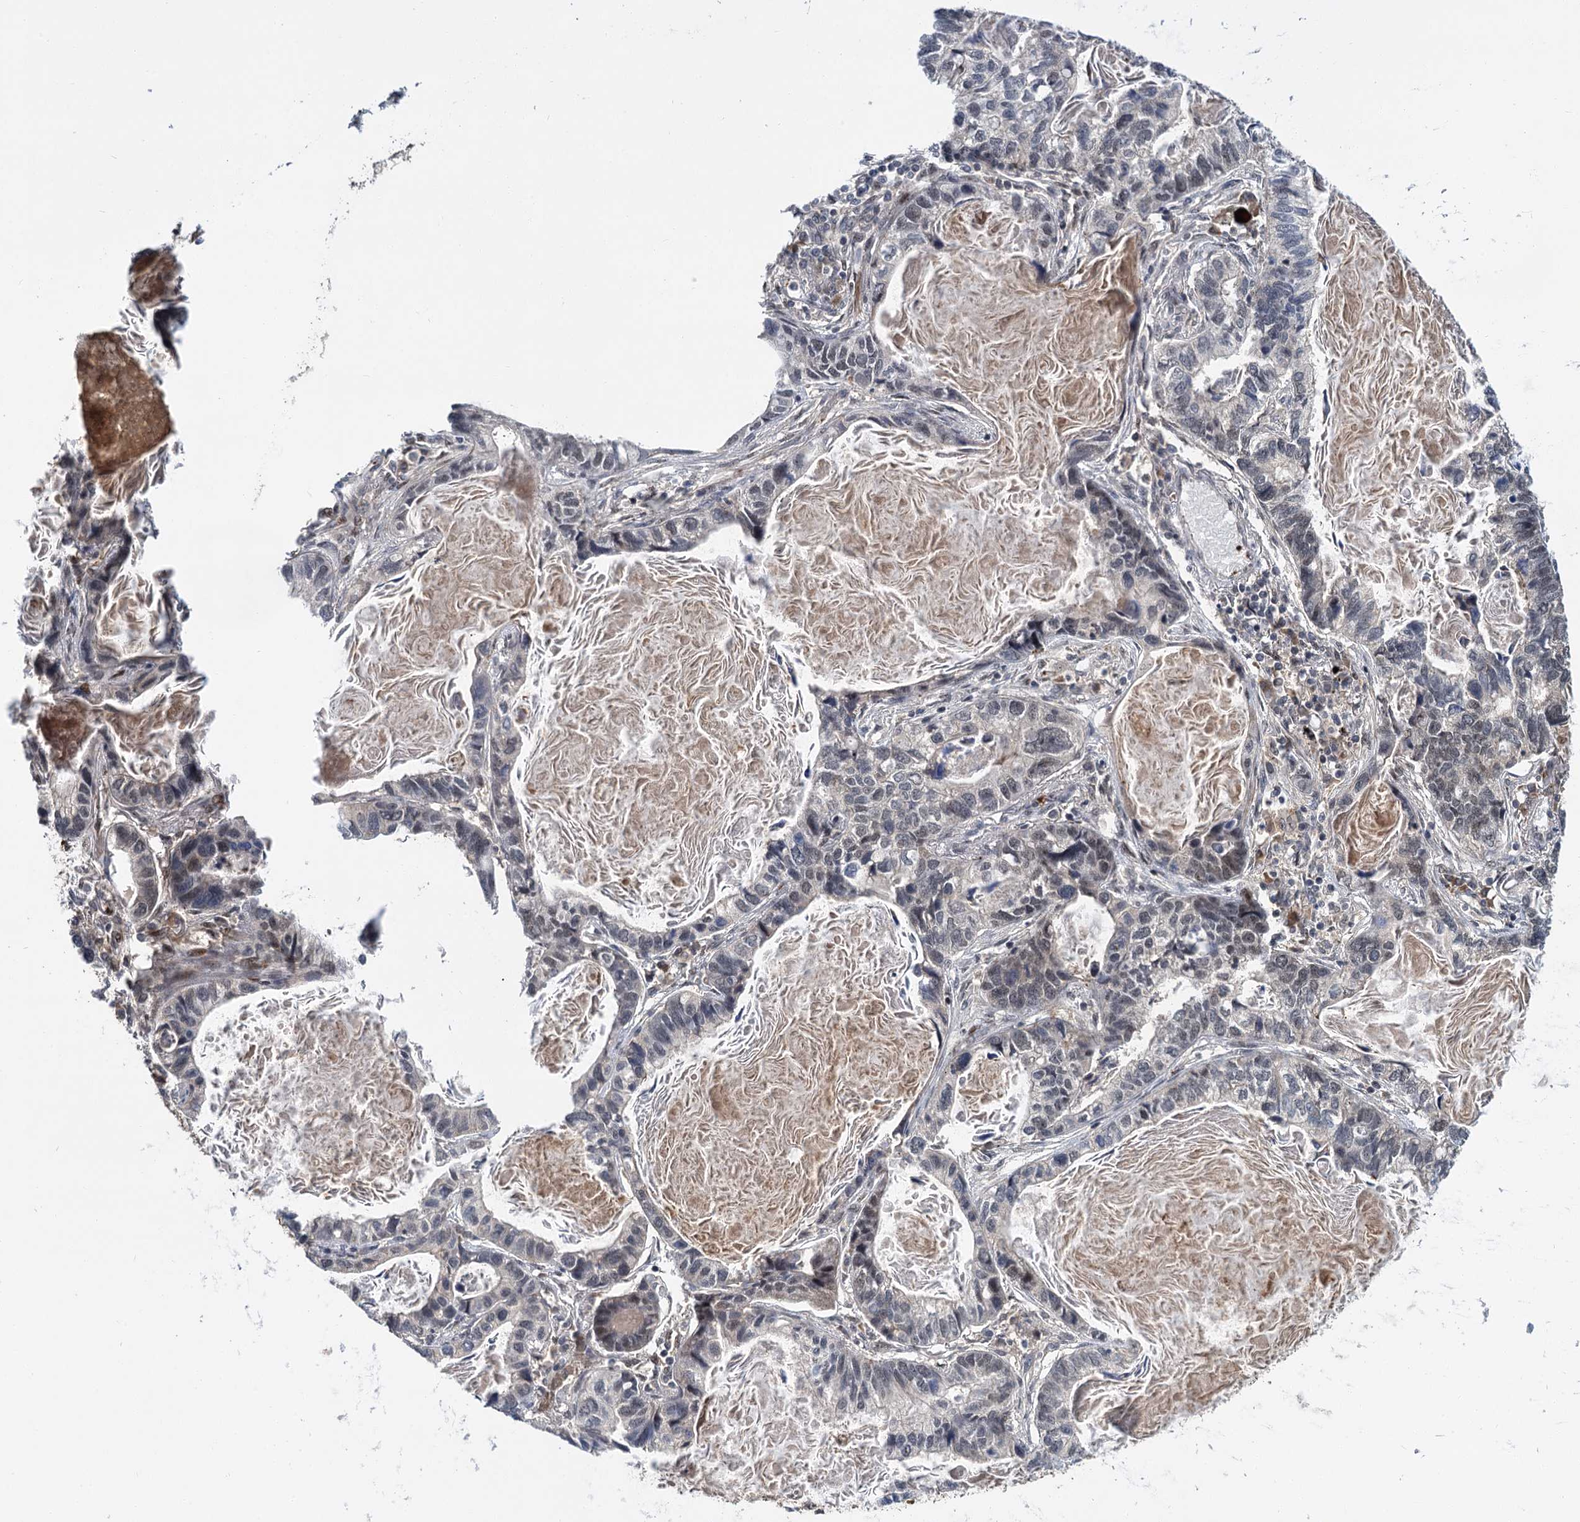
{"staining": {"intensity": "weak", "quantity": "<25%", "location": "nuclear"}, "tissue": "lung cancer", "cell_type": "Tumor cells", "image_type": "cancer", "snomed": [{"axis": "morphology", "description": "Adenocarcinoma, NOS"}, {"axis": "topography", "description": "Lung"}], "caption": "Immunohistochemistry (IHC) photomicrograph of adenocarcinoma (lung) stained for a protein (brown), which shows no positivity in tumor cells.", "gene": "MBD6", "patient": {"sex": "male", "age": 67}}